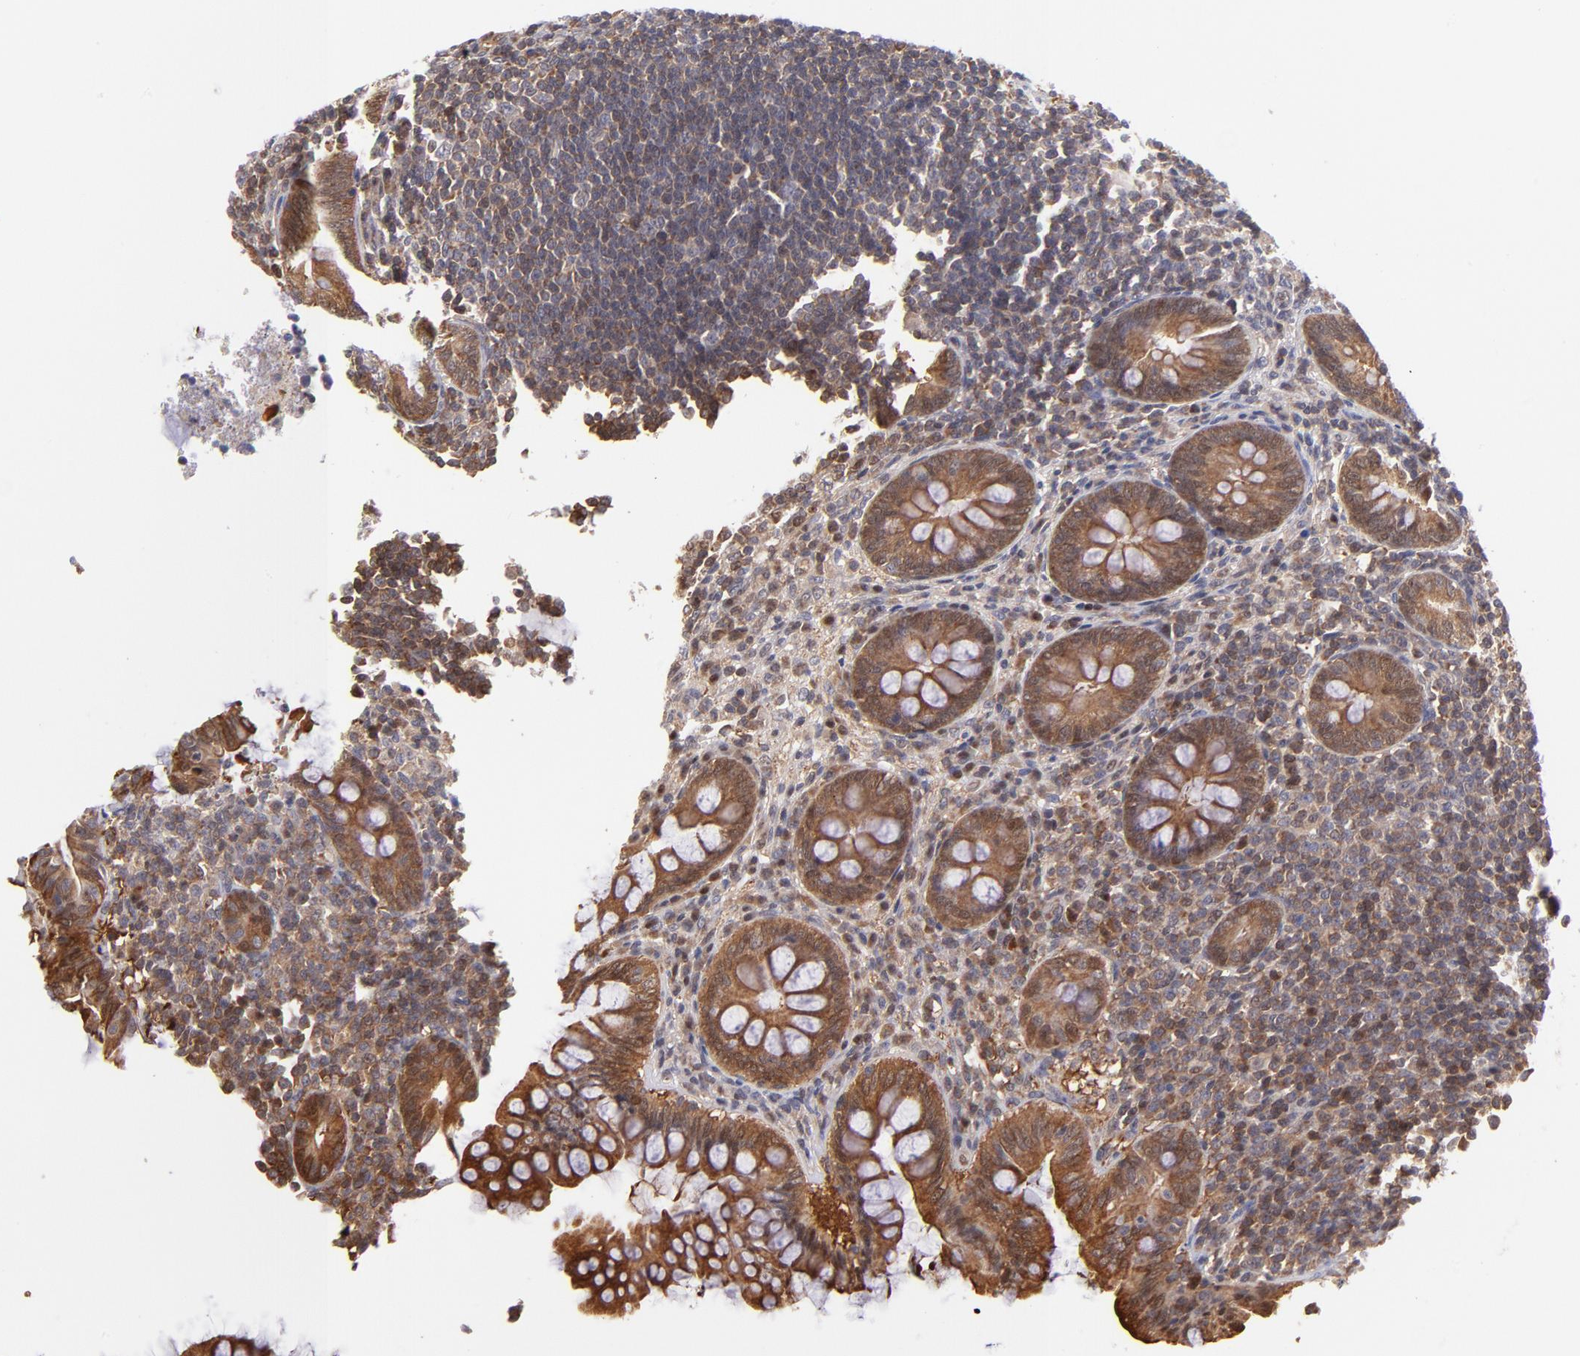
{"staining": {"intensity": "strong", "quantity": ">75%", "location": "cytoplasmic/membranous,nuclear"}, "tissue": "appendix", "cell_type": "Glandular cells", "image_type": "normal", "snomed": [{"axis": "morphology", "description": "Normal tissue, NOS"}, {"axis": "topography", "description": "Appendix"}], "caption": "This is a micrograph of immunohistochemistry (IHC) staining of normal appendix, which shows strong positivity in the cytoplasmic/membranous,nuclear of glandular cells.", "gene": "YWHAB", "patient": {"sex": "female", "age": 66}}